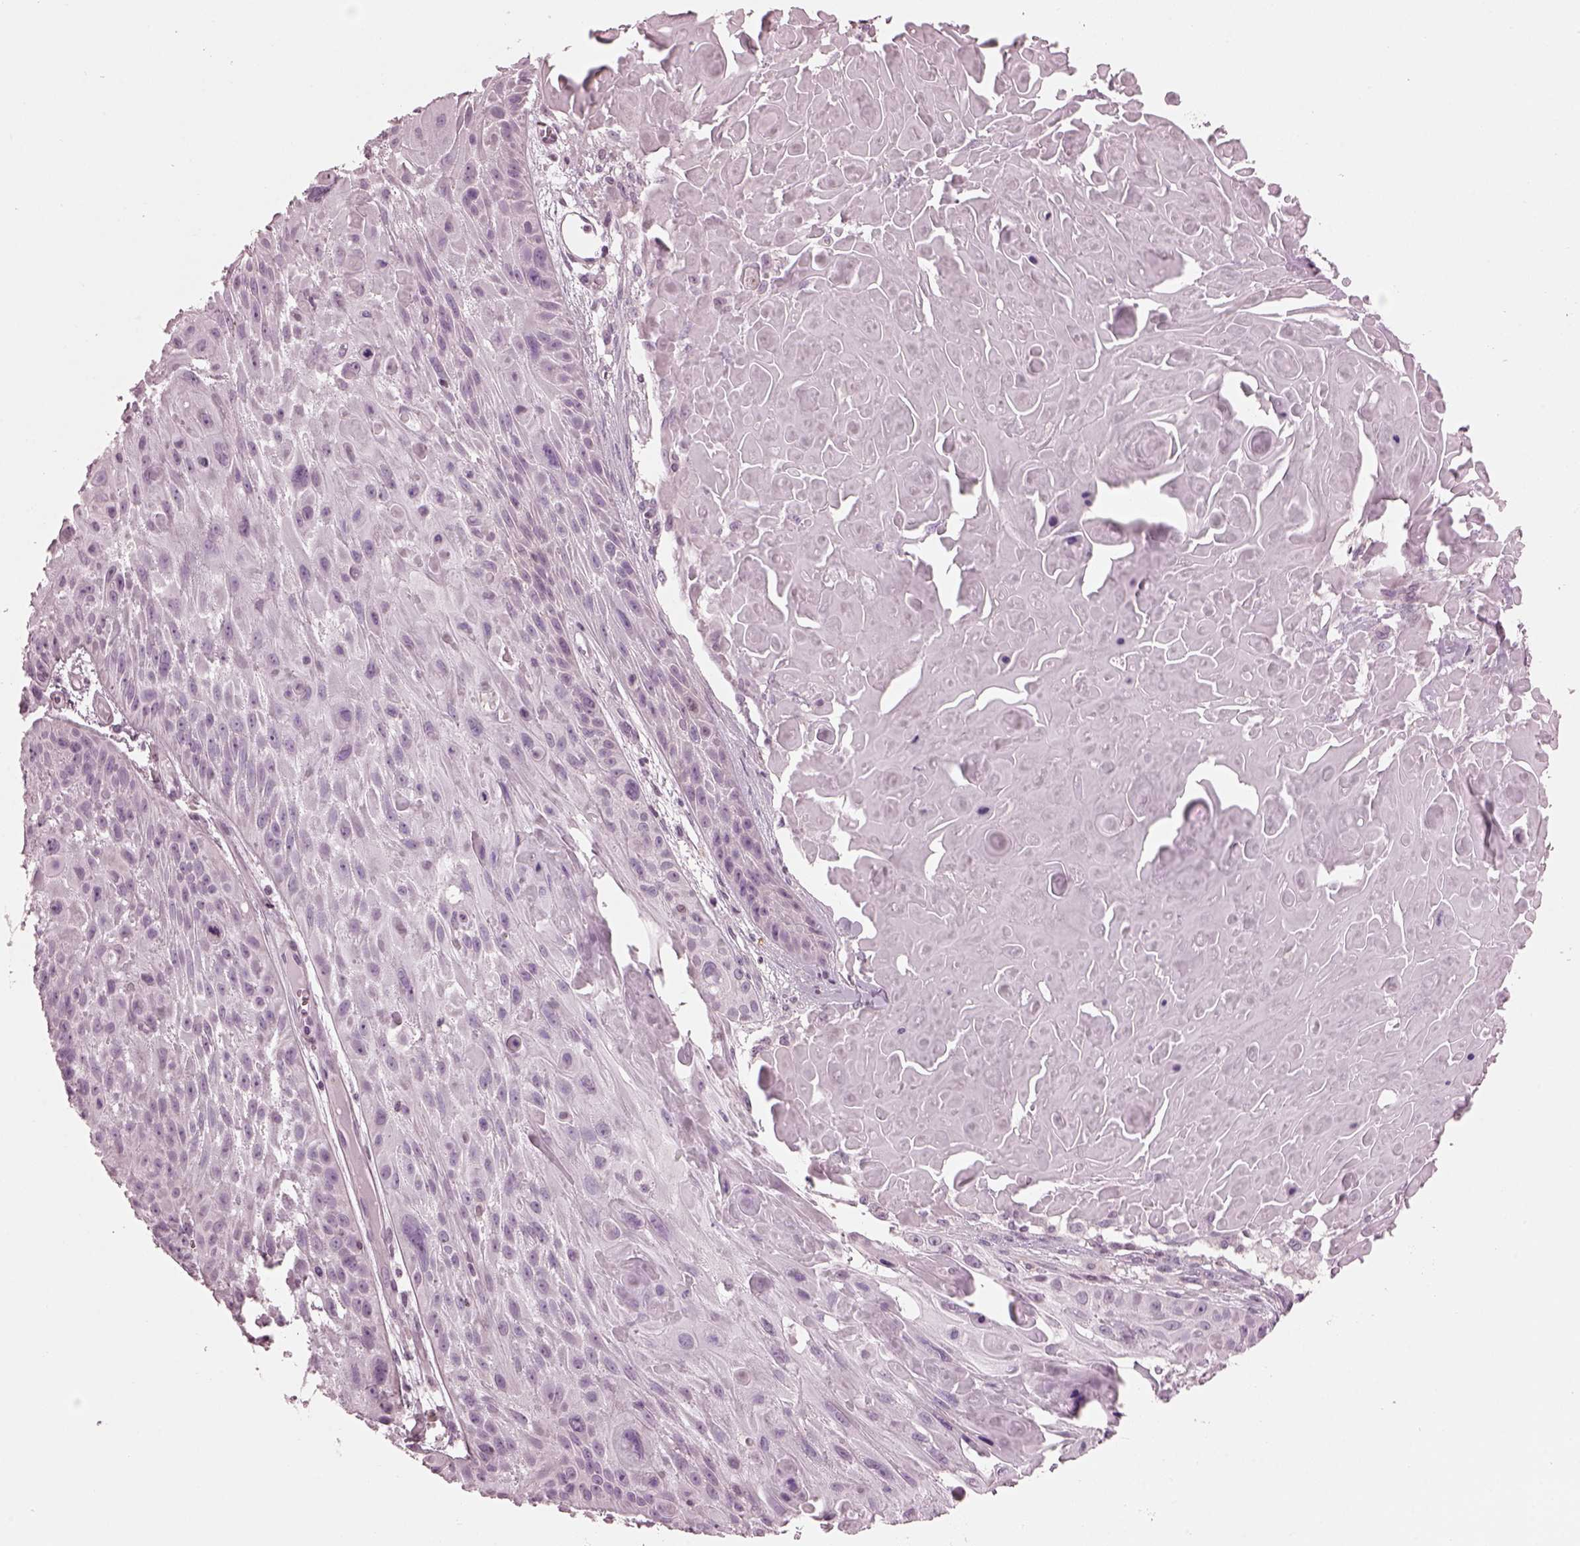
{"staining": {"intensity": "negative", "quantity": "none", "location": "none"}, "tissue": "skin cancer", "cell_type": "Tumor cells", "image_type": "cancer", "snomed": [{"axis": "morphology", "description": "Squamous cell carcinoma, NOS"}, {"axis": "topography", "description": "Skin"}, {"axis": "topography", "description": "Anal"}], "caption": "IHC histopathology image of neoplastic tissue: human skin cancer stained with DAB reveals no significant protein positivity in tumor cells.", "gene": "BFSP1", "patient": {"sex": "female", "age": 75}}